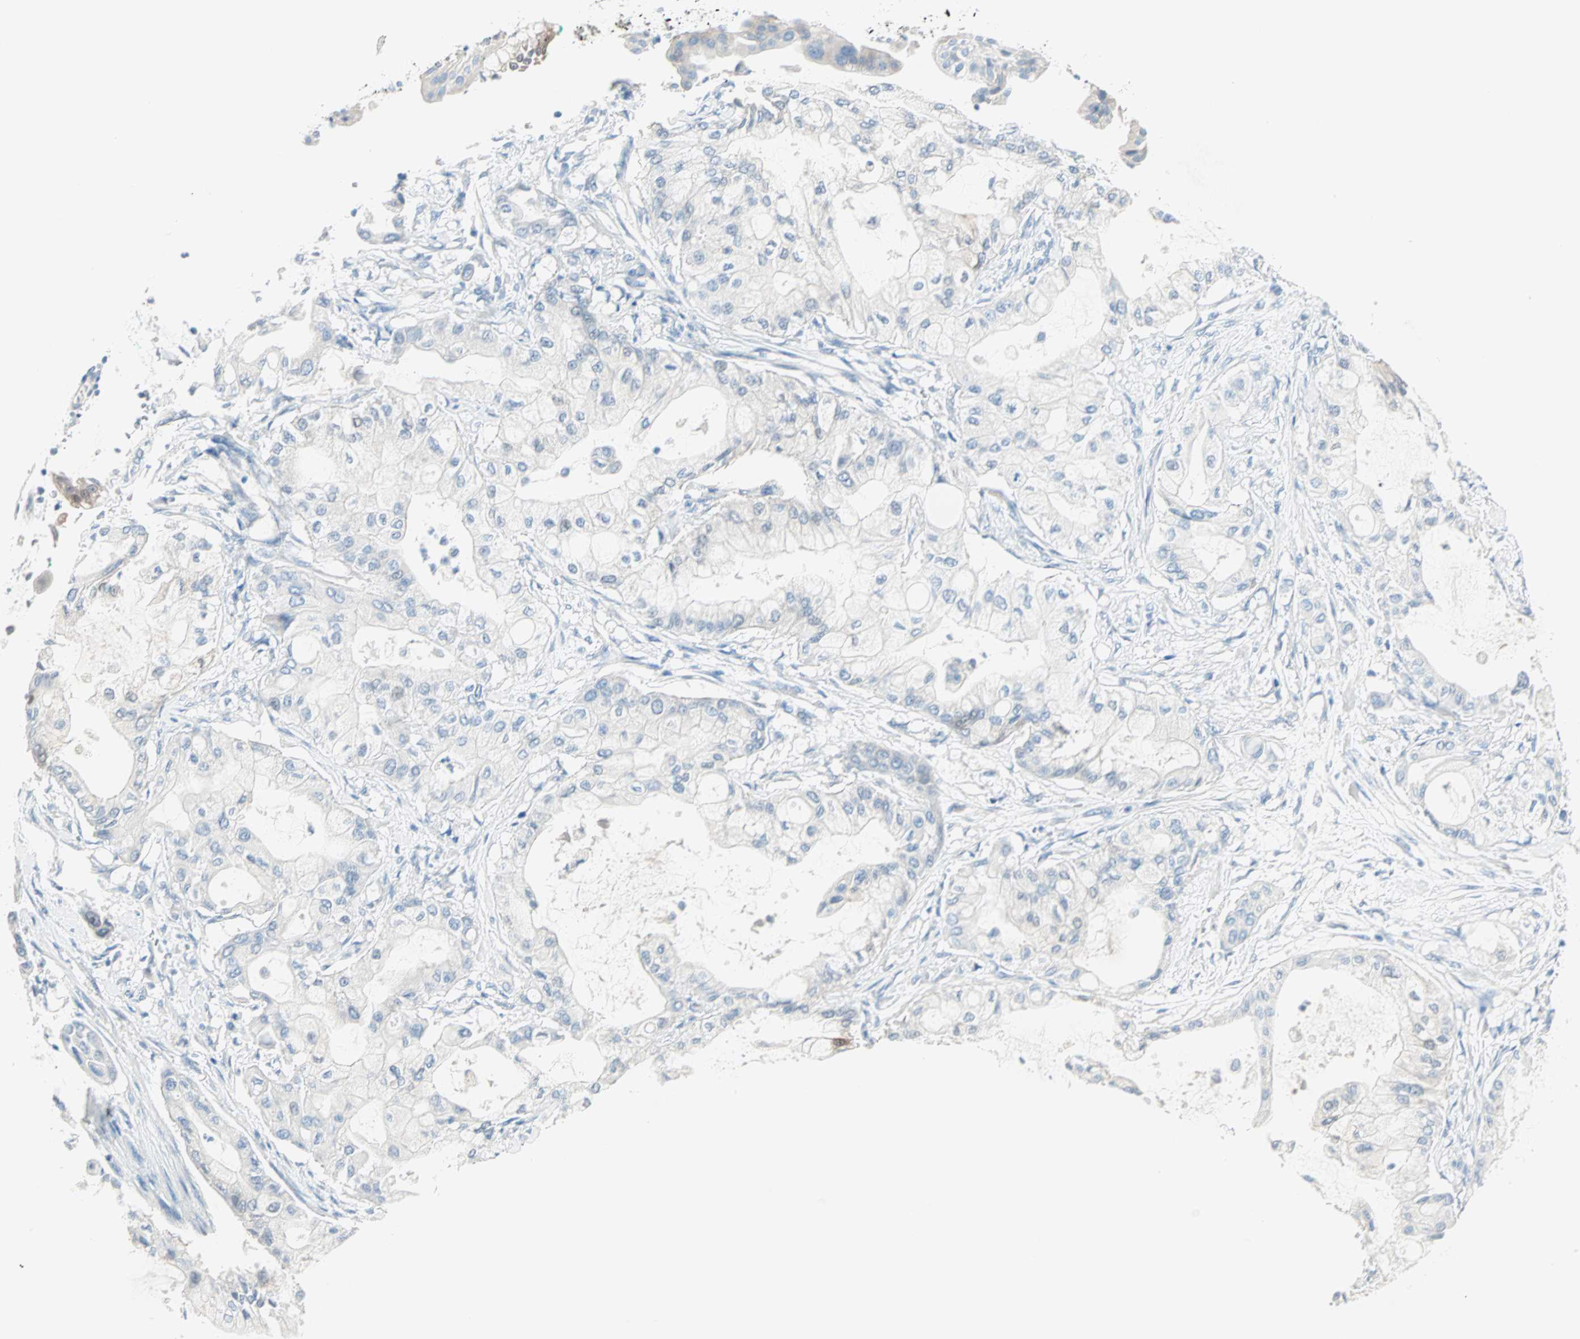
{"staining": {"intensity": "negative", "quantity": "none", "location": "none"}, "tissue": "pancreatic cancer", "cell_type": "Tumor cells", "image_type": "cancer", "snomed": [{"axis": "morphology", "description": "Adenocarcinoma, NOS"}, {"axis": "morphology", "description": "Adenocarcinoma, metastatic, NOS"}, {"axis": "topography", "description": "Lymph node"}, {"axis": "topography", "description": "Pancreas"}, {"axis": "topography", "description": "Duodenum"}], "caption": "Tumor cells are negative for protein expression in human adenocarcinoma (pancreatic).", "gene": "SULT1C2", "patient": {"sex": "female", "age": 64}}